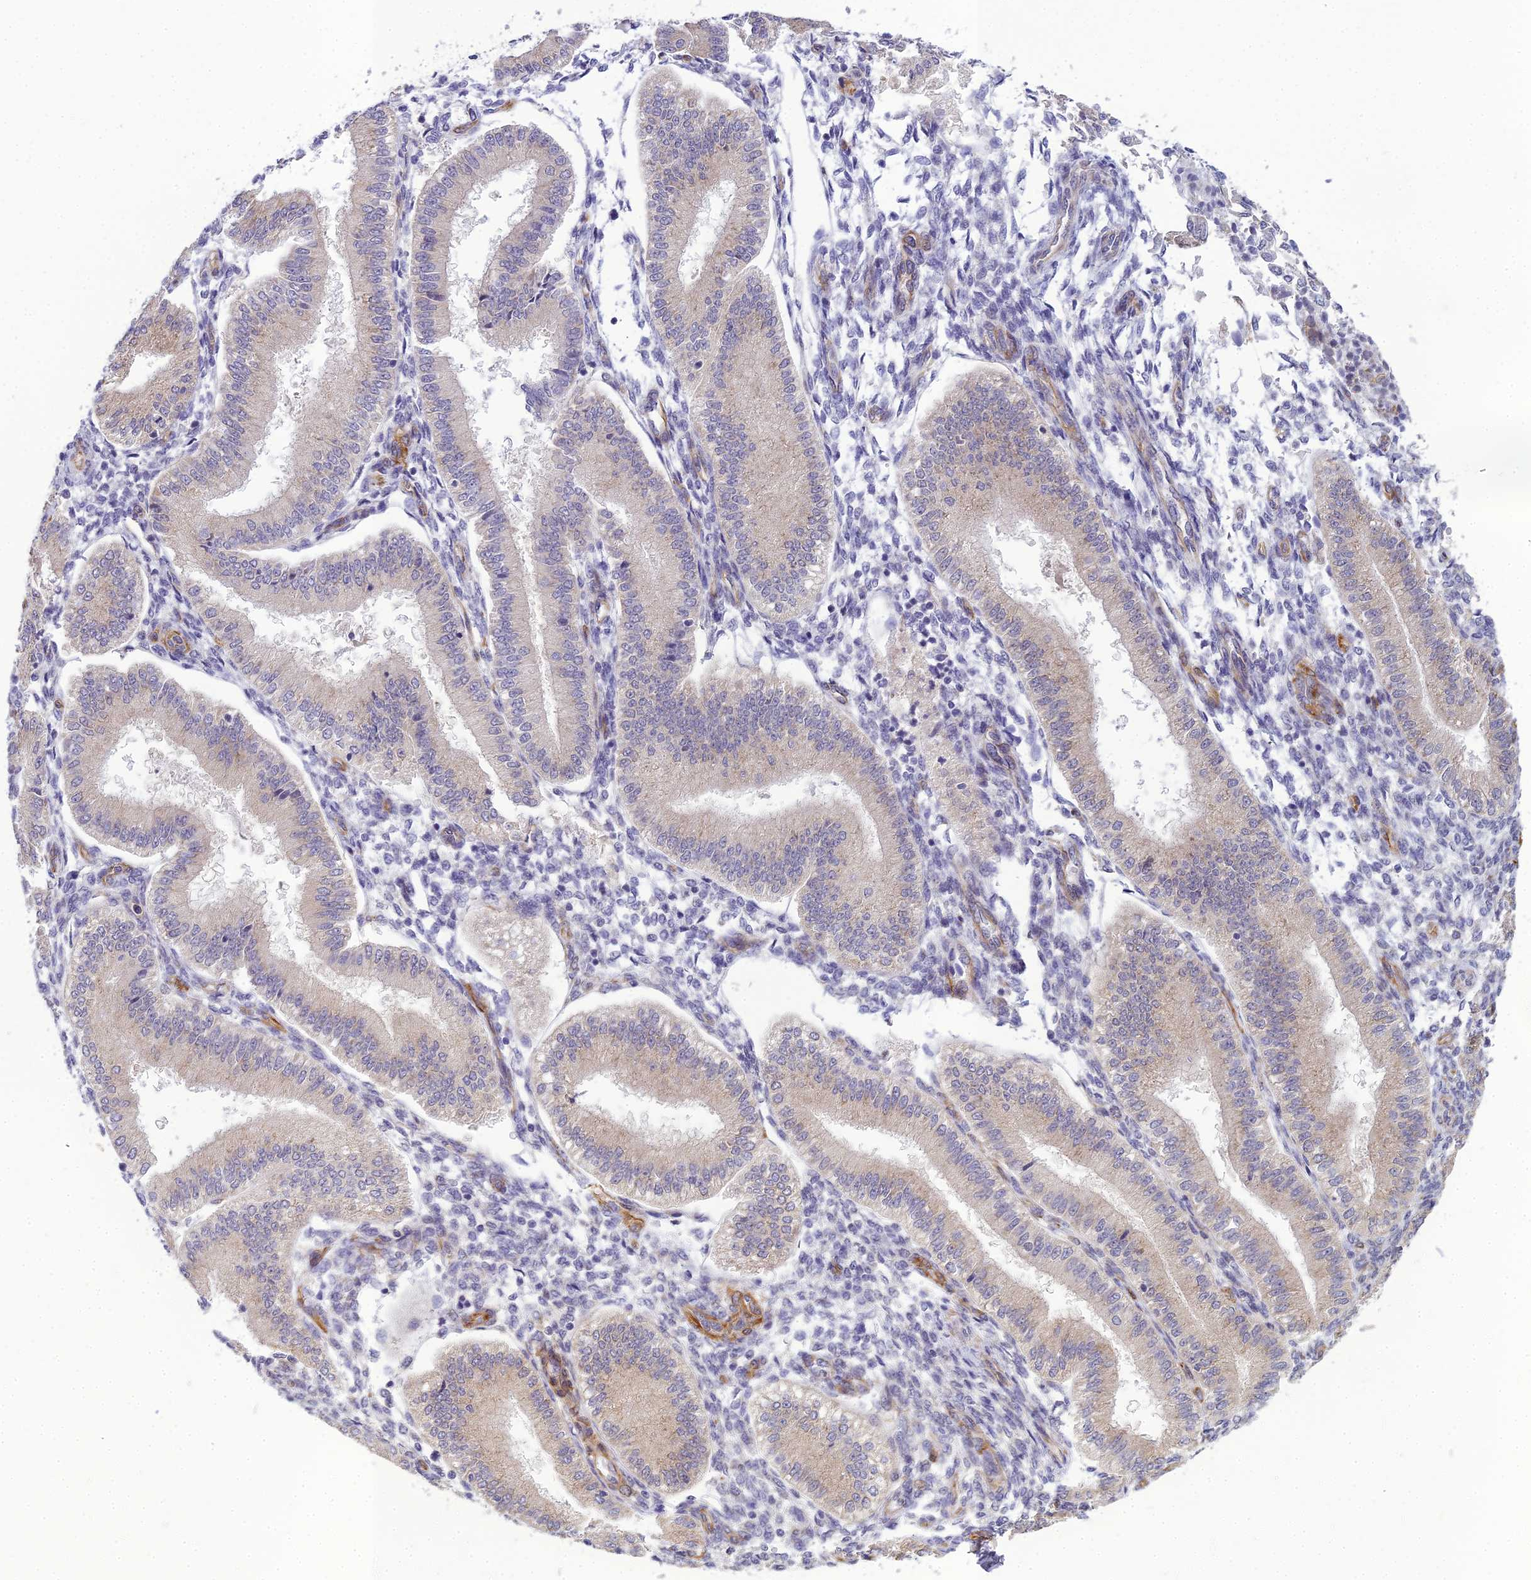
{"staining": {"intensity": "weak", "quantity": "25%-75%", "location": "cytoplasmic/membranous"}, "tissue": "endometrium", "cell_type": "Cells in endometrial stroma", "image_type": "normal", "snomed": [{"axis": "morphology", "description": "Normal tissue, NOS"}, {"axis": "topography", "description": "Endometrium"}], "caption": "Immunohistochemistry (IHC) of benign human endometrium exhibits low levels of weak cytoplasmic/membranous positivity in approximately 25%-75% of cells in endometrial stroma. Using DAB (3,3'-diaminobenzidine) (brown) and hematoxylin (blue) stains, captured at high magnification using brightfield microscopy.", "gene": "RGL3", "patient": {"sex": "female", "age": 39}}